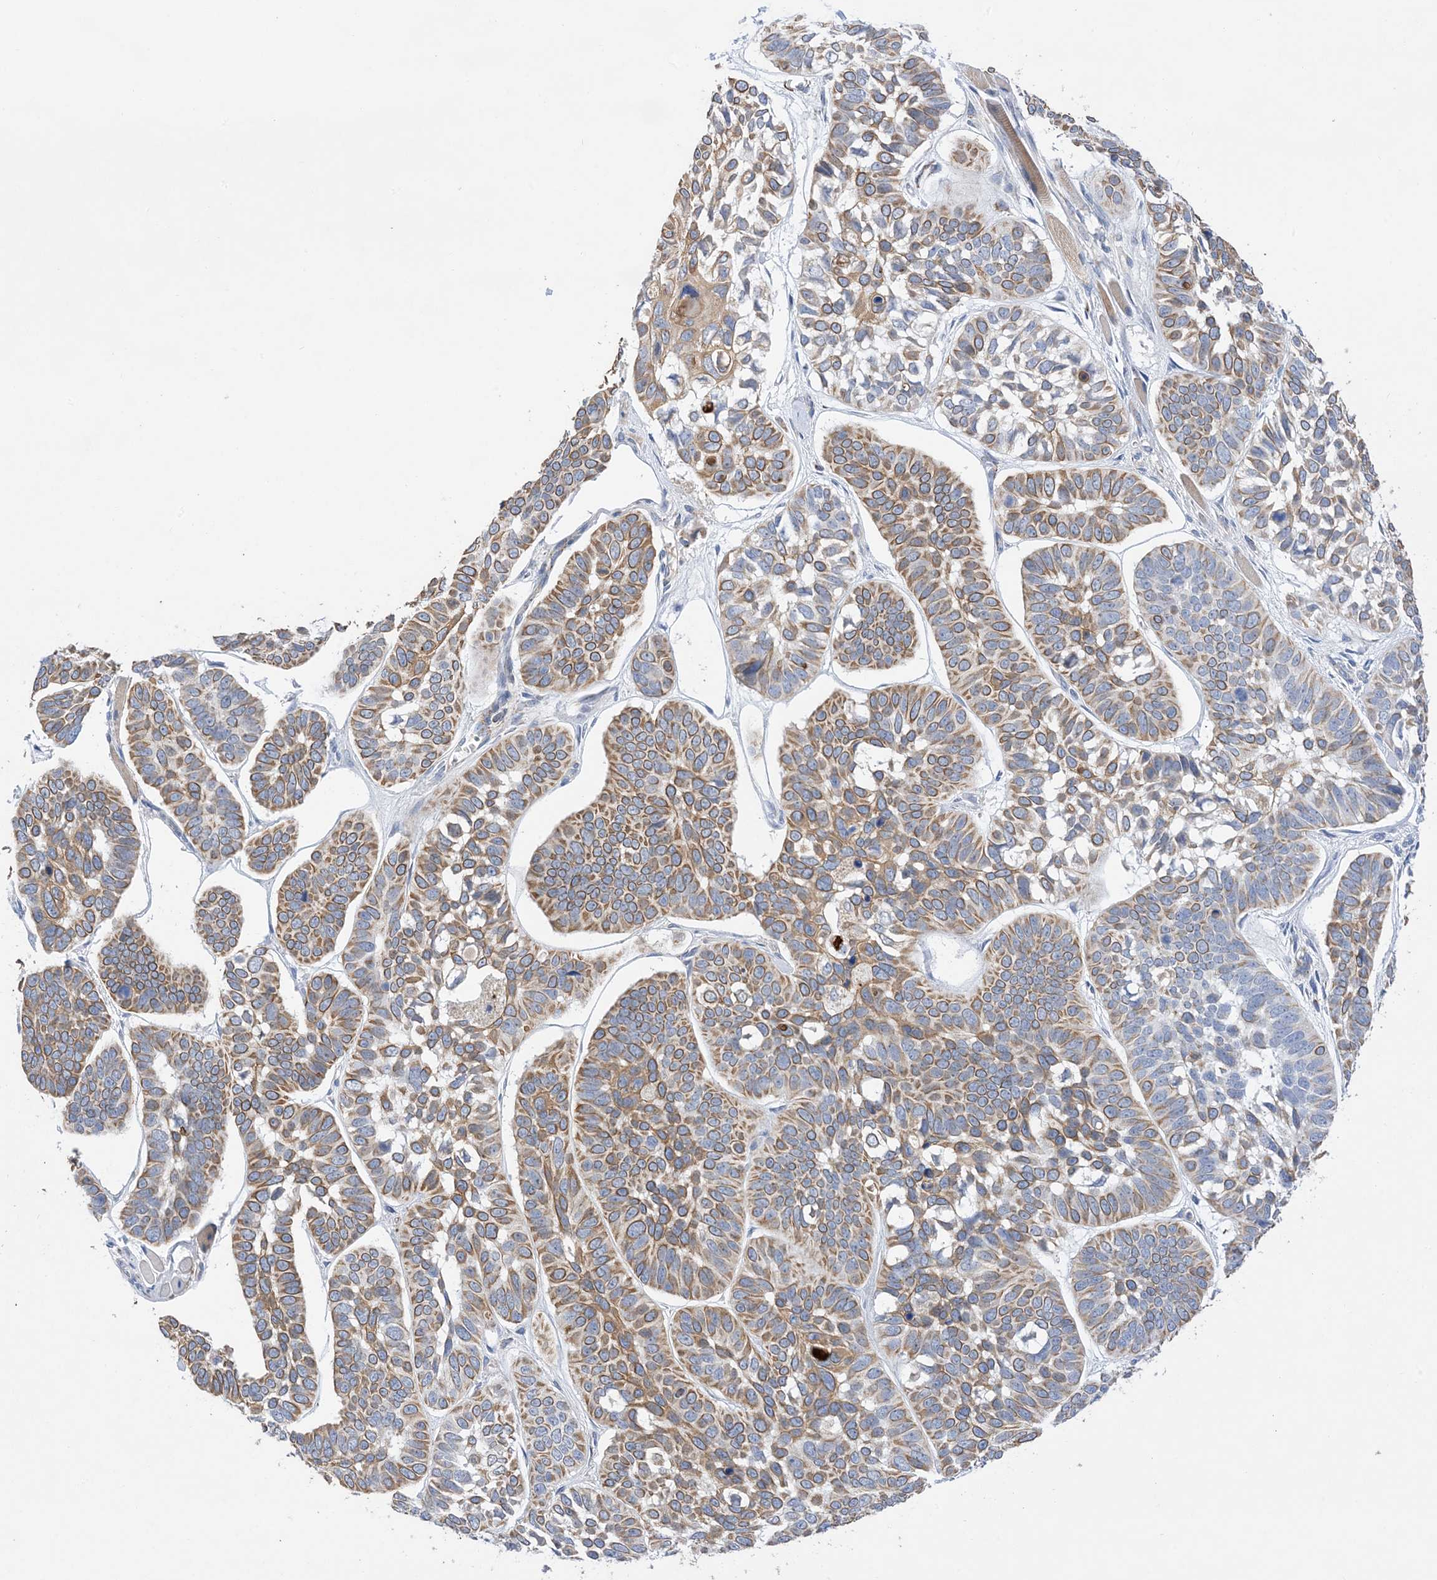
{"staining": {"intensity": "moderate", "quantity": ">75%", "location": "cytoplasmic/membranous"}, "tissue": "skin cancer", "cell_type": "Tumor cells", "image_type": "cancer", "snomed": [{"axis": "morphology", "description": "Basal cell carcinoma"}, {"axis": "topography", "description": "Skin"}], "caption": "High-magnification brightfield microscopy of skin cancer stained with DAB (brown) and counterstained with hematoxylin (blue). tumor cells exhibit moderate cytoplasmic/membranous staining is identified in approximately>75% of cells.", "gene": "PLK4", "patient": {"sex": "male", "age": 62}}